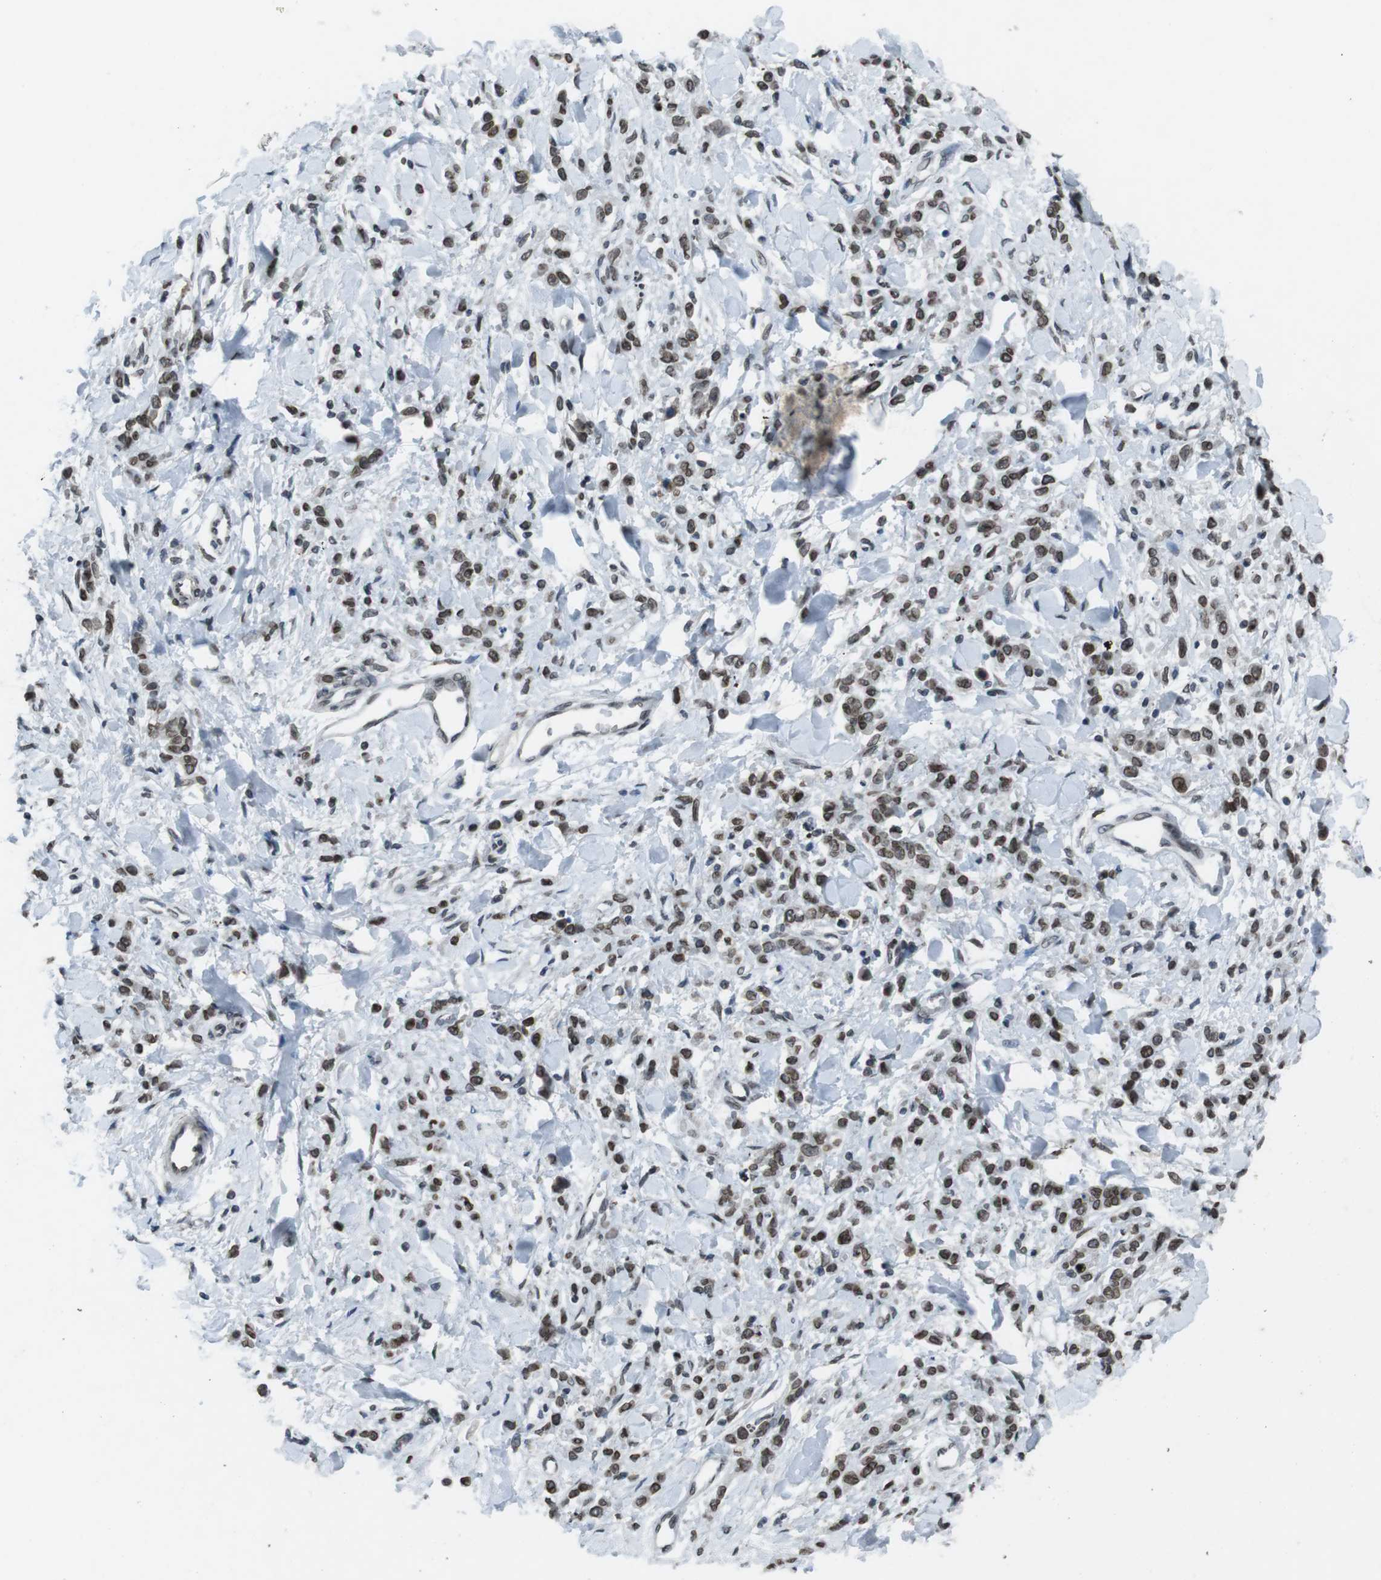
{"staining": {"intensity": "moderate", "quantity": ">75%", "location": "cytoplasmic/membranous,nuclear"}, "tissue": "stomach cancer", "cell_type": "Tumor cells", "image_type": "cancer", "snomed": [{"axis": "morphology", "description": "Normal tissue, NOS"}, {"axis": "morphology", "description": "Adenocarcinoma, NOS"}, {"axis": "topography", "description": "Stomach"}], "caption": "Stomach adenocarcinoma stained for a protein (brown) displays moderate cytoplasmic/membranous and nuclear positive expression in about >75% of tumor cells.", "gene": "MAD1L1", "patient": {"sex": "male", "age": 82}}